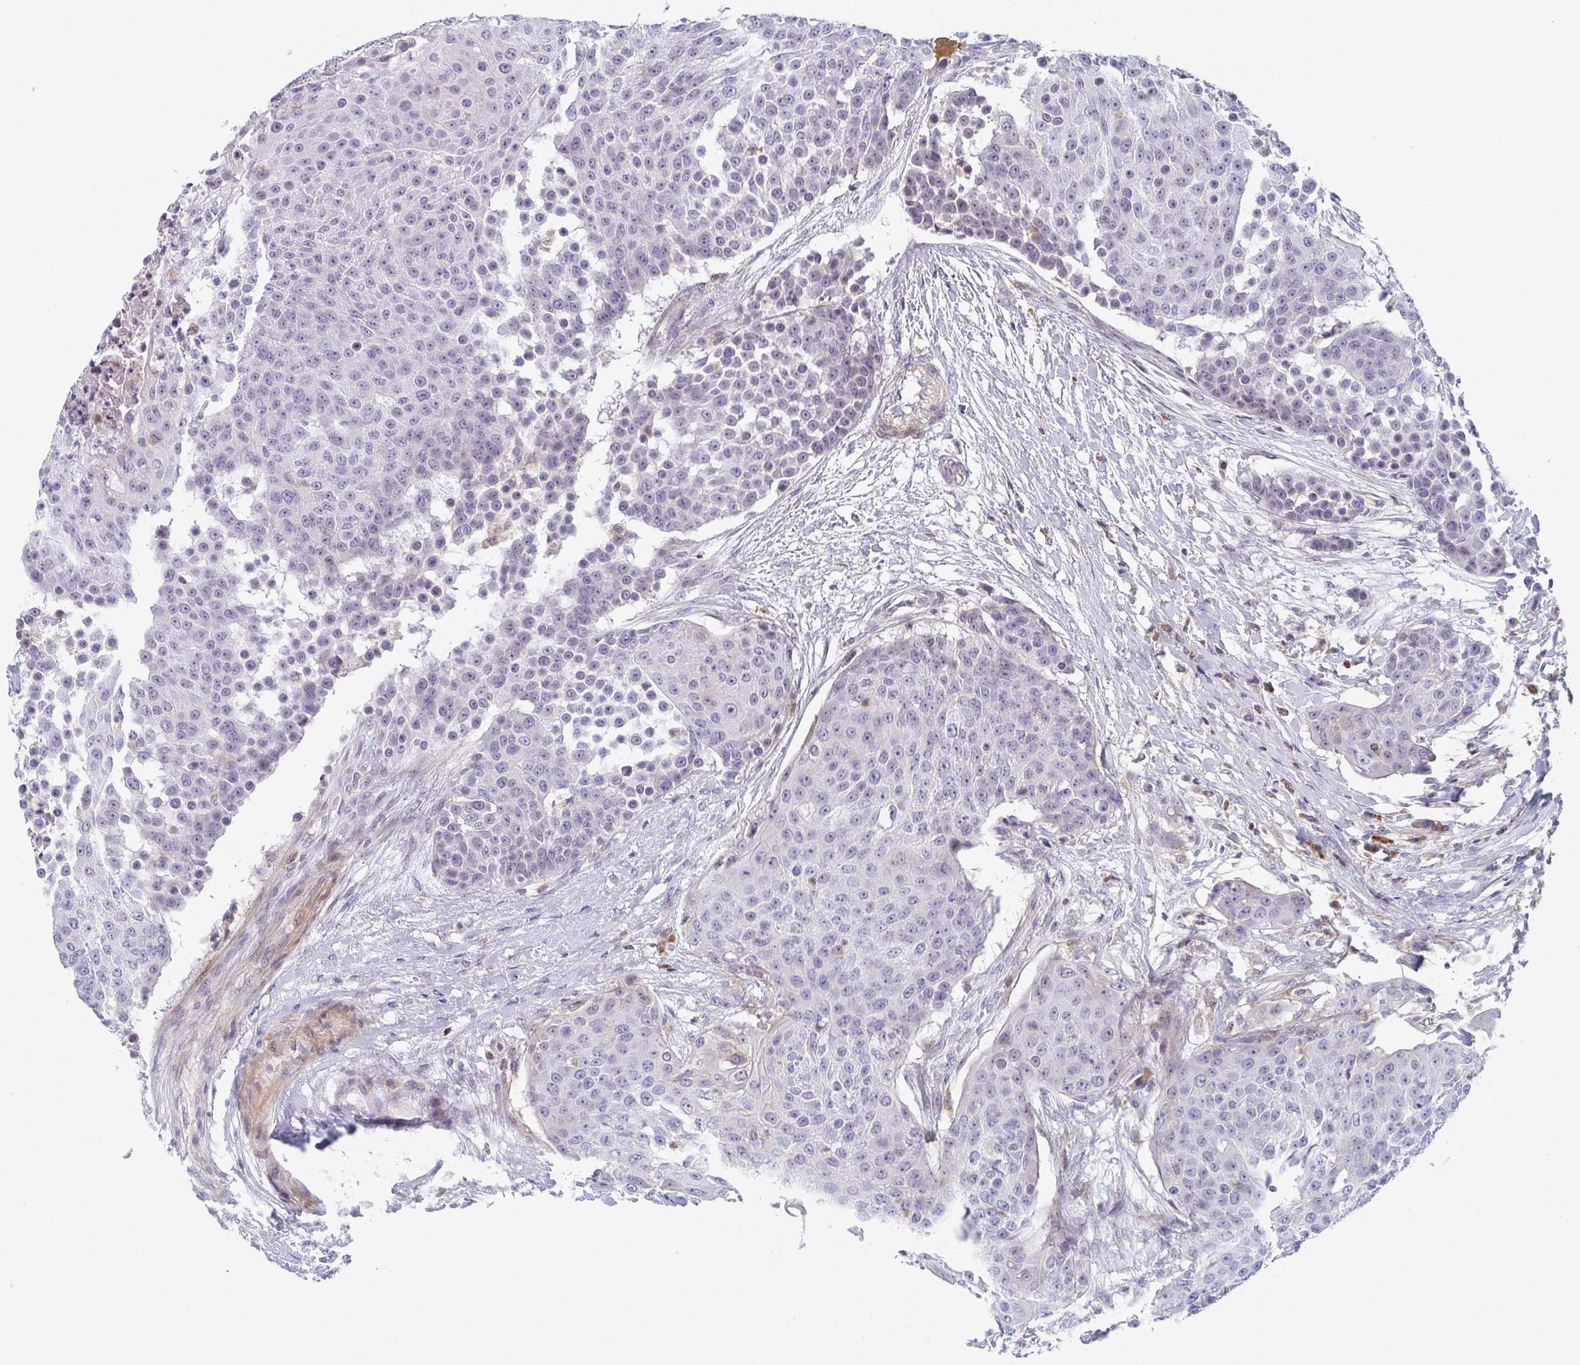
{"staining": {"intensity": "negative", "quantity": "none", "location": "none"}, "tissue": "urothelial cancer", "cell_type": "Tumor cells", "image_type": "cancer", "snomed": [{"axis": "morphology", "description": "Urothelial carcinoma, High grade"}, {"axis": "topography", "description": "Urinary bladder"}], "caption": "Immunohistochemistry (IHC) photomicrograph of urothelial cancer stained for a protein (brown), which displays no staining in tumor cells. (DAB (3,3'-diaminobenzidine) immunohistochemistry with hematoxylin counter stain).", "gene": "KLHL33", "patient": {"sex": "female", "age": 63}}